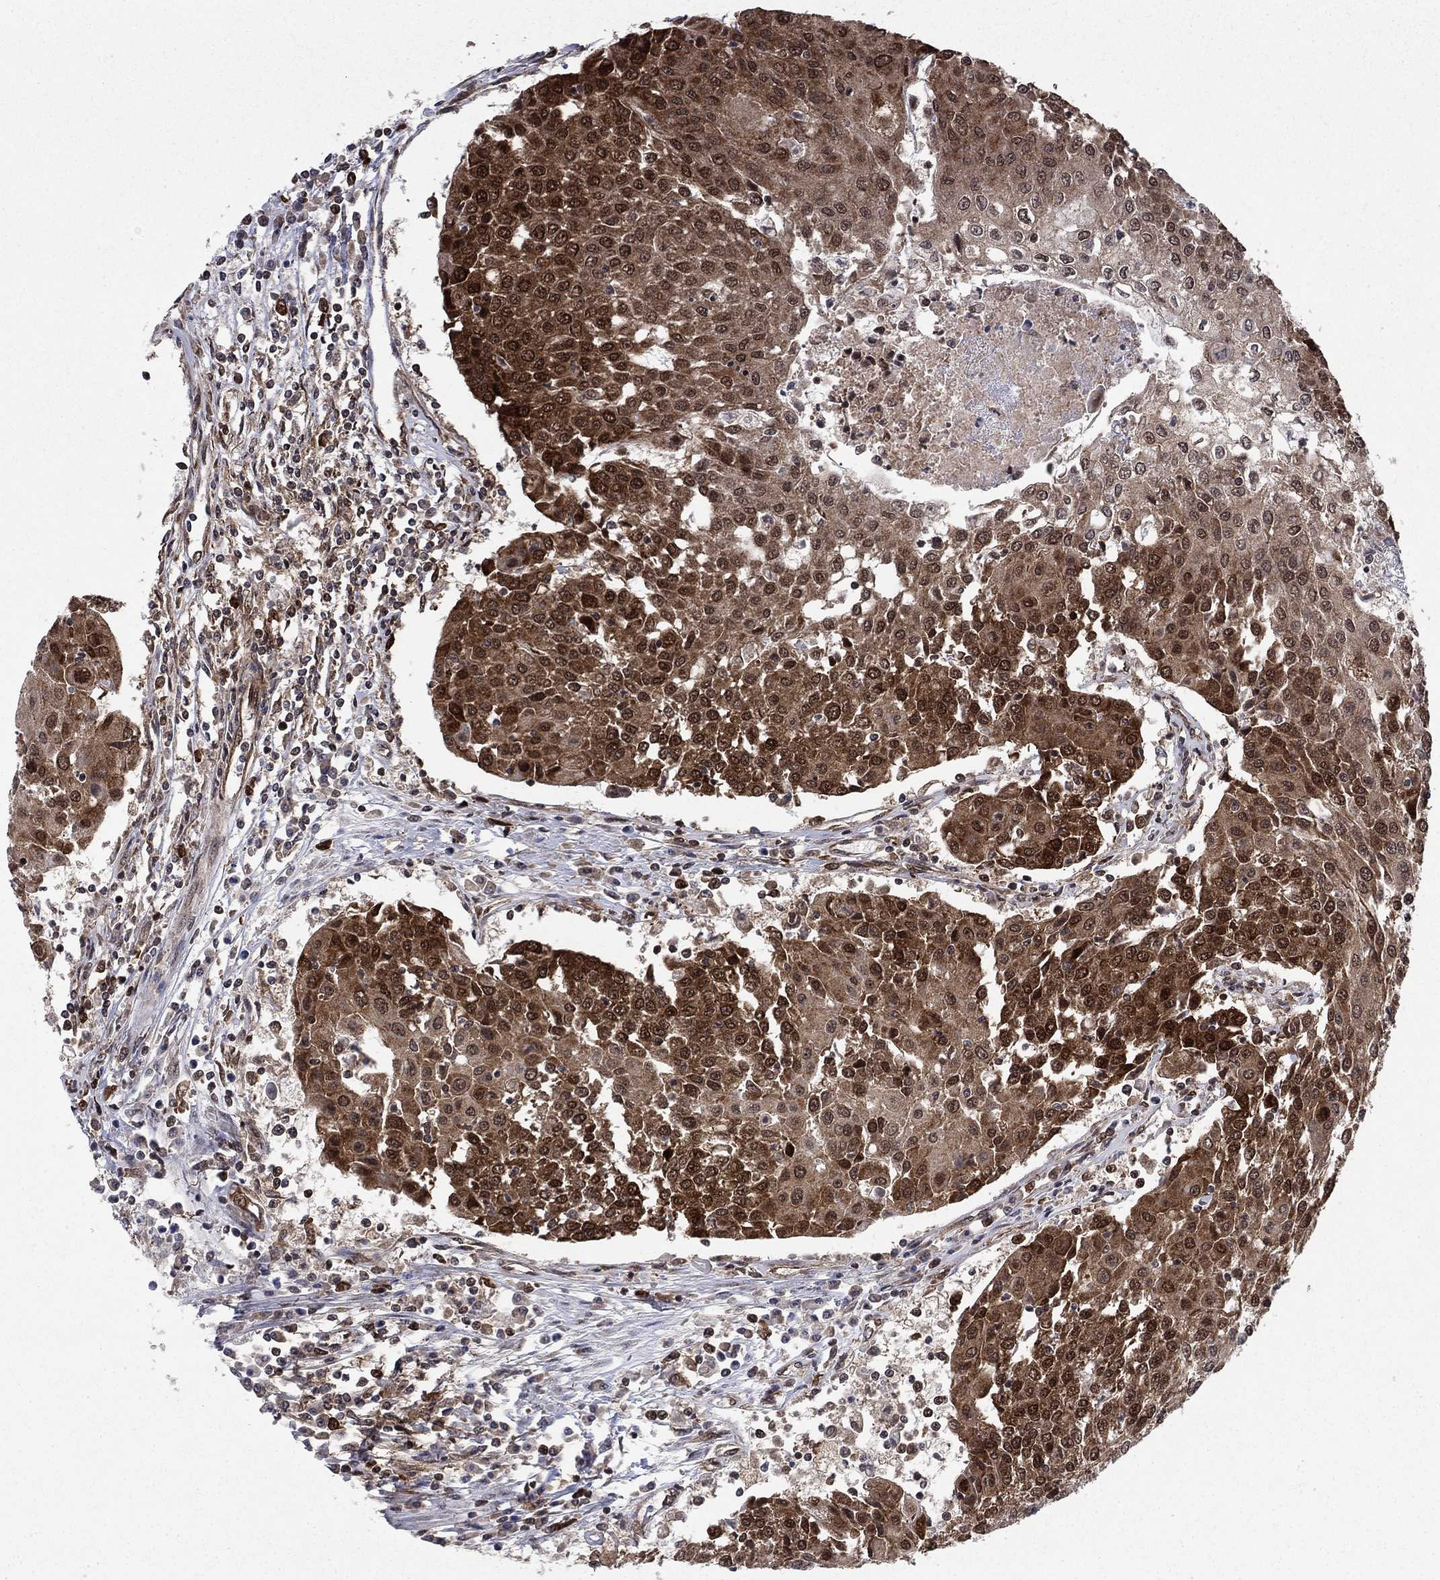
{"staining": {"intensity": "strong", "quantity": ">75%", "location": "cytoplasmic/membranous,nuclear"}, "tissue": "urothelial cancer", "cell_type": "Tumor cells", "image_type": "cancer", "snomed": [{"axis": "morphology", "description": "Urothelial carcinoma, High grade"}, {"axis": "topography", "description": "Urinary bladder"}], "caption": "IHC histopathology image of neoplastic tissue: urothelial cancer stained using immunohistochemistry (IHC) reveals high levels of strong protein expression localized specifically in the cytoplasmic/membranous and nuclear of tumor cells, appearing as a cytoplasmic/membranous and nuclear brown color.", "gene": "DNAJA1", "patient": {"sex": "female", "age": 85}}